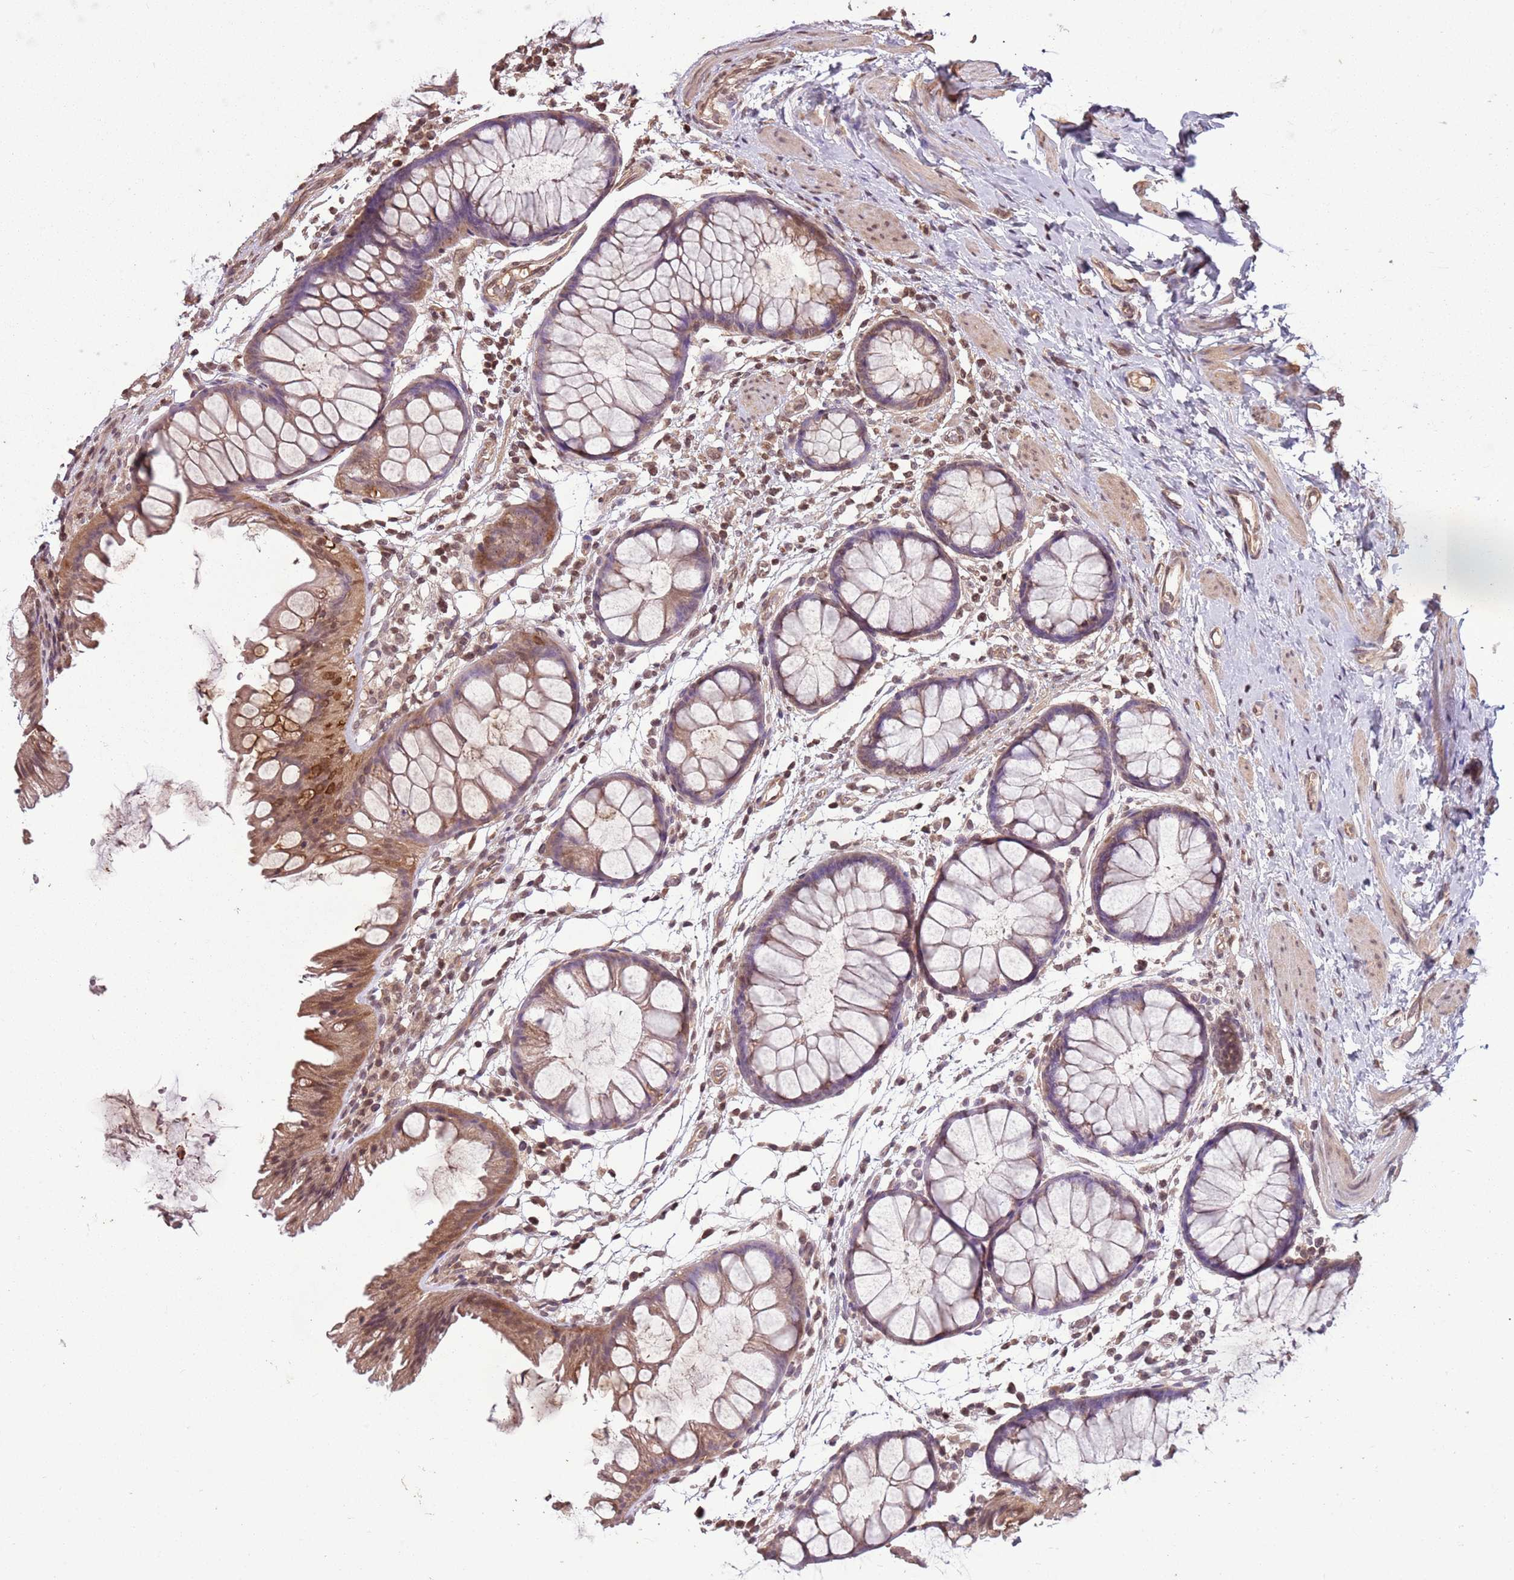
{"staining": {"intensity": "moderate", "quantity": ">75%", "location": "cytoplasmic/membranous"}, "tissue": "colon", "cell_type": "Endothelial cells", "image_type": "normal", "snomed": [{"axis": "morphology", "description": "Normal tissue, NOS"}, {"axis": "topography", "description": "Colon"}], "caption": "The photomicrograph shows immunohistochemical staining of normal colon. There is moderate cytoplasmic/membranous staining is present in approximately >75% of endothelial cells. (DAB IHC with brightfield microscopy, high magnification).", "gene": "CAPN9", "patient": {"sex": "female", "age": 62}}